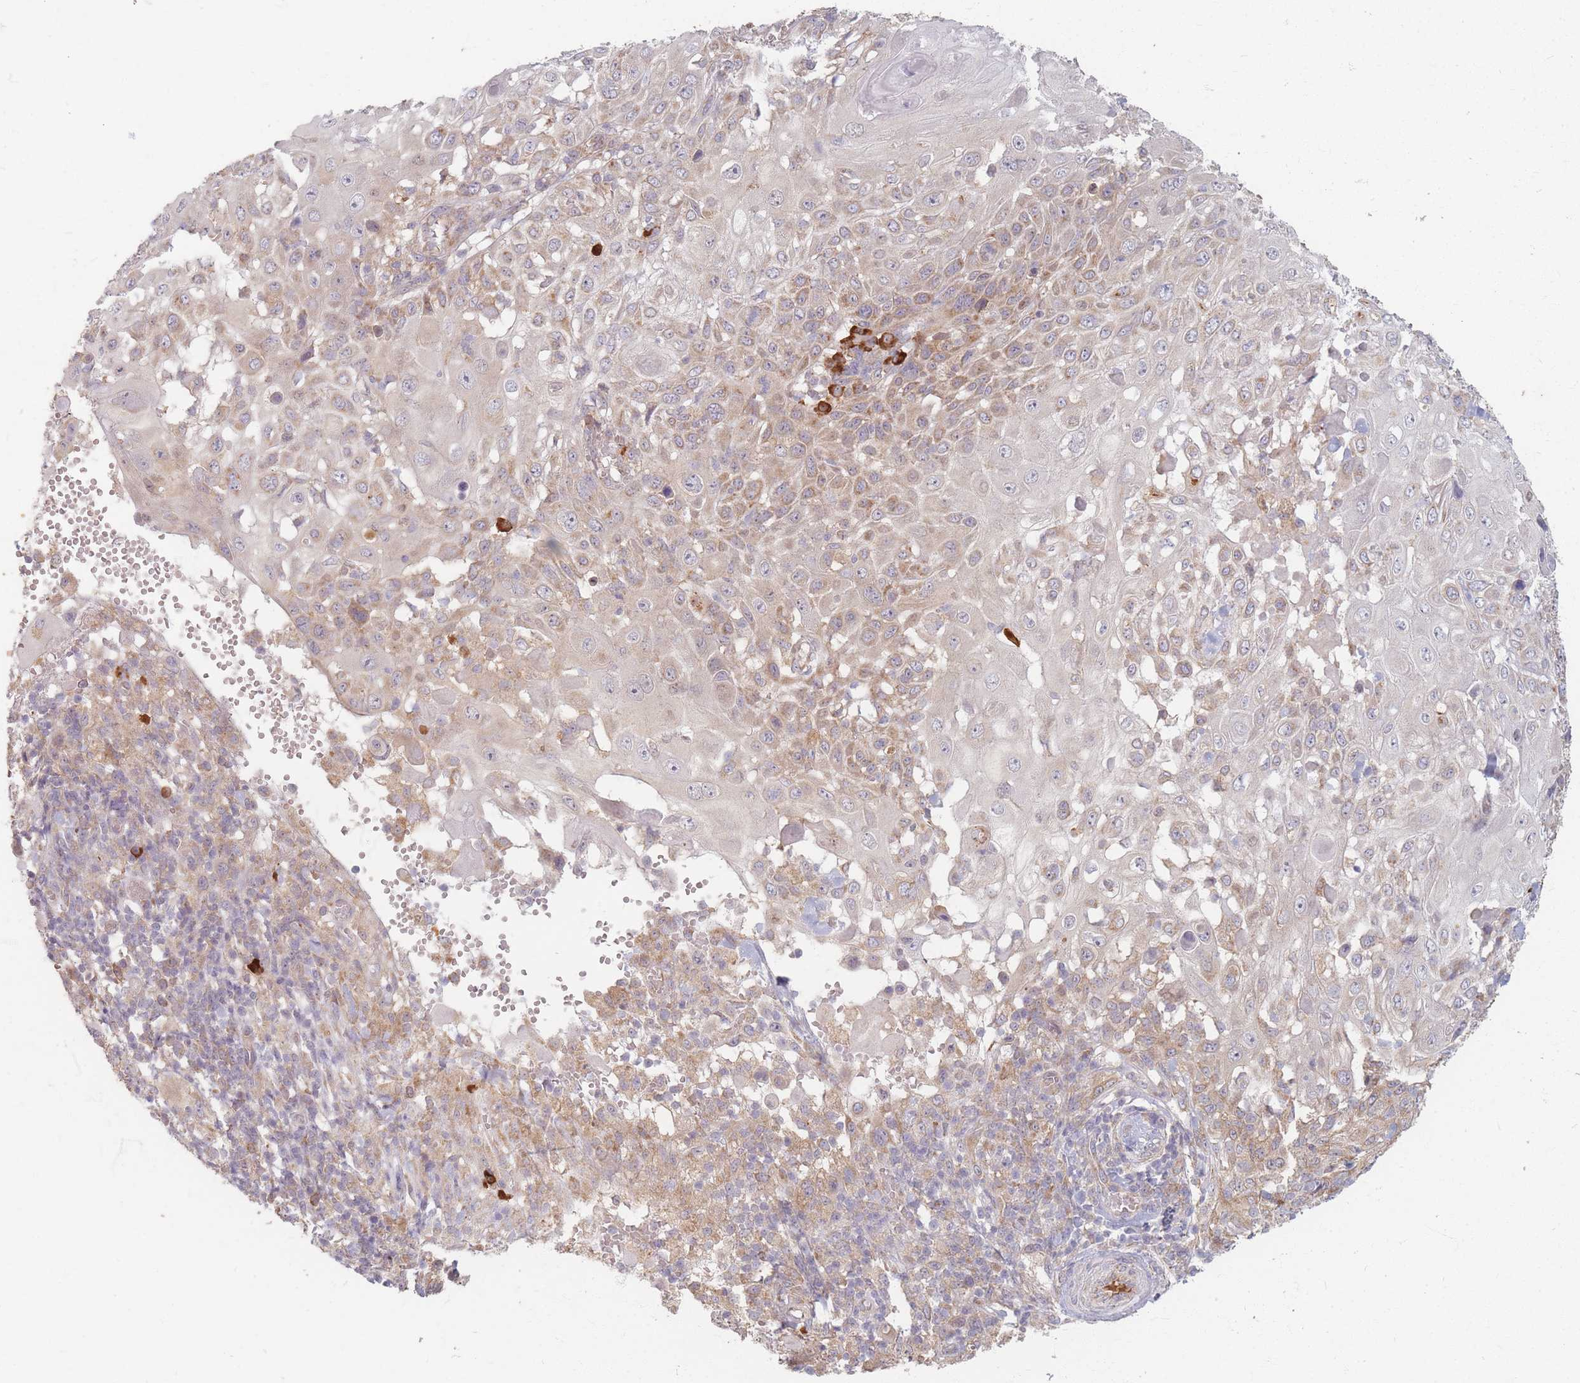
{"staining": {"intensity": "weak", "quantity": ">75%", "location": "cytoplasmic/membranous"}, "tissue": "skin cancer", "cell_type": "Tumor cells", "image_type": "cancer", "snomed": [{"axis": "morphology", "description": "Normal tissue, NOS"}, {"axis": "morphology", "description": "Squamous cell carcinoma, NOS"}, {"axis": "topography", "description": "Skin"}, {"axis": "topography", "description": "Cartilage tissue"}], "caption": "Immunohistochemistry (IHC) photomicrograph of human squamous cell carcinoma (skin) stained for a protein (brown), which reveals low levels of weak cytoplasmic/membranous staining in about >75% of tumor cells.", "gene": "SMIM14", "patient": {"sex": "female", "age": 79}}